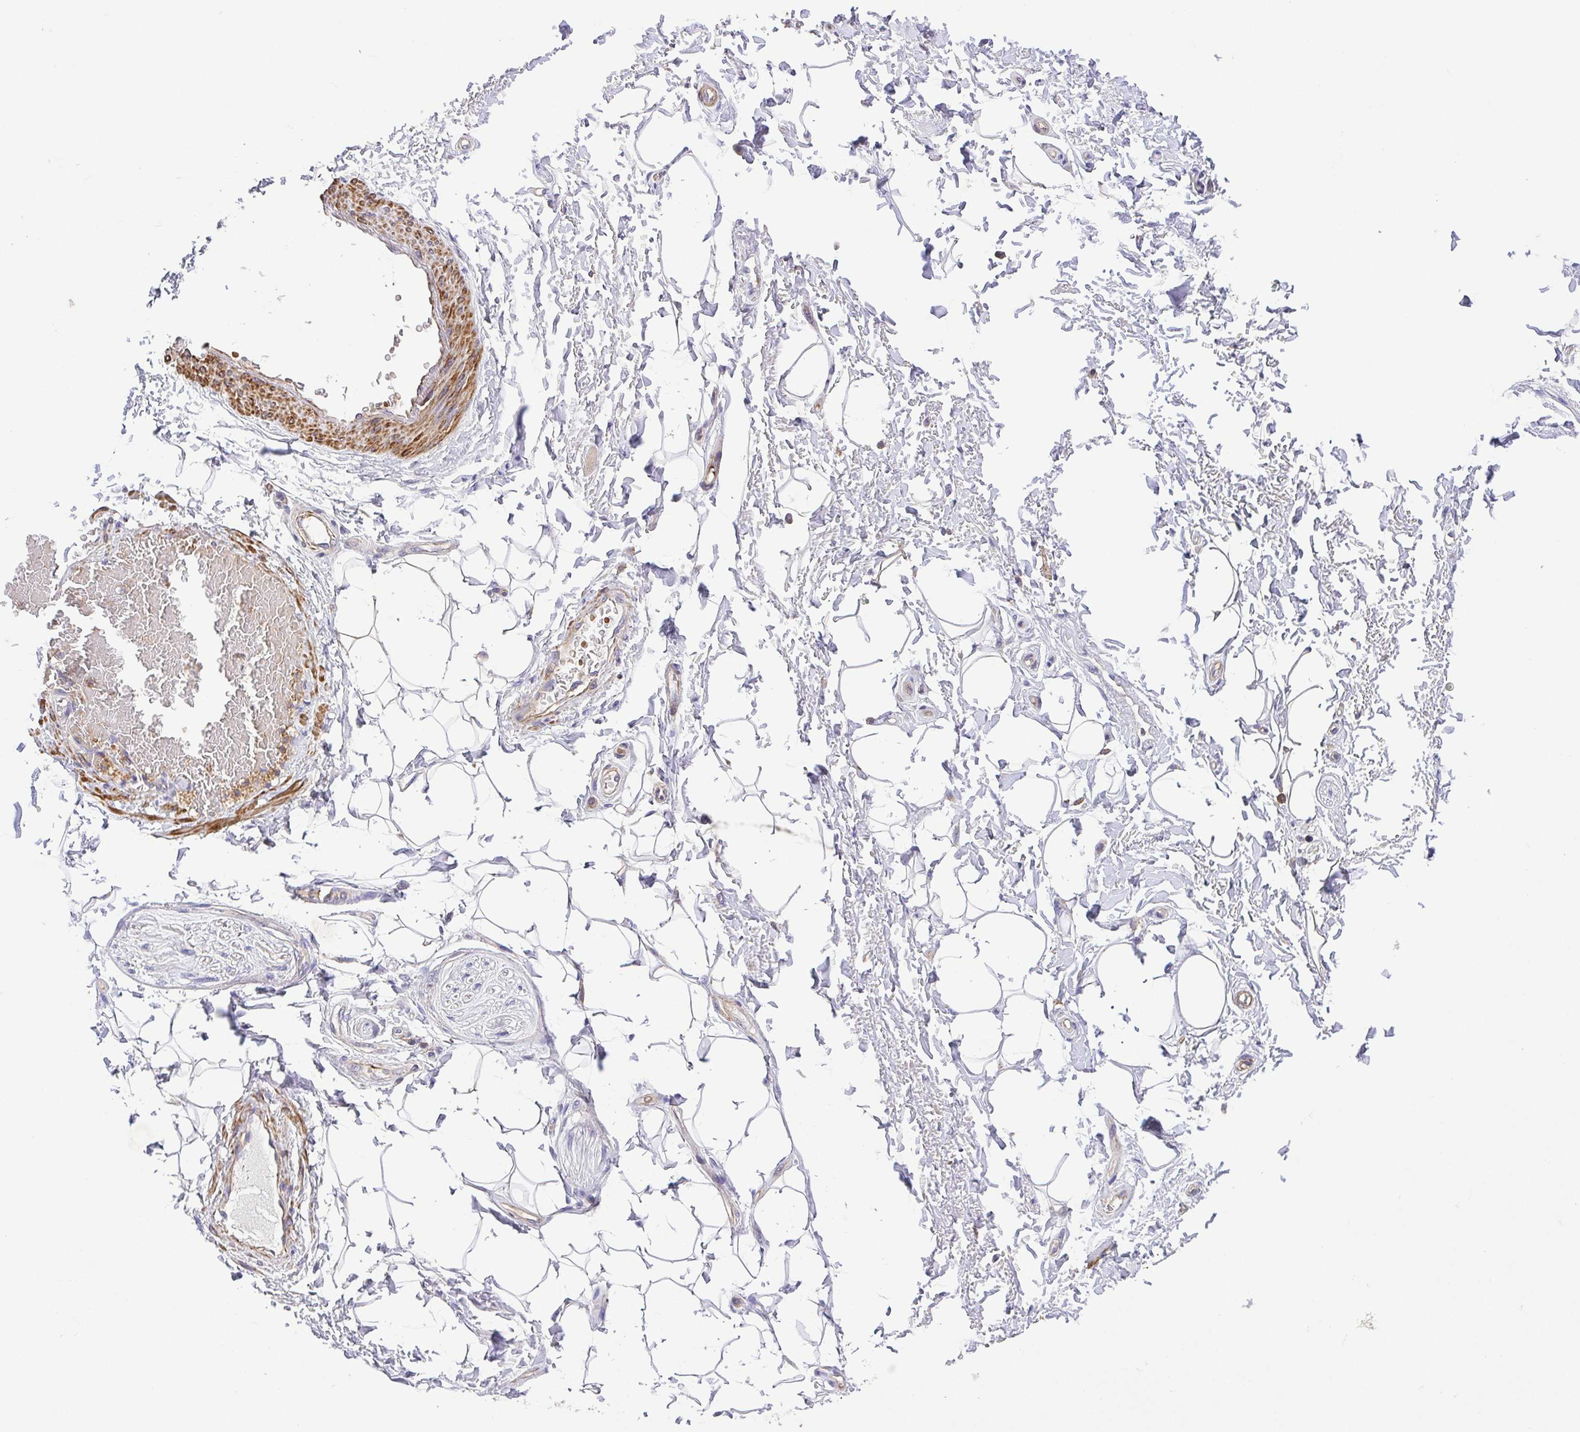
{"staining": {"intensity": "negative", "quantity": "none", "location": "none"}, "tissue": "adipose tissue", "cell_type": "Adipocytes", "image_type": "normal", "snomed": [{"axis": "morphology", "description": "Normal tissue, NOS"}, {"axis": "topography", "description": "Peripheral nerve tissue"}], "caption": "An immunohistochemistry (IHC) histopathology image of unremarkable adipose tissue is shown. There is no staining in adipocytes of adipose tissue.", "gene": "IDE", "patient": {"sex": "male", "age": 51}}